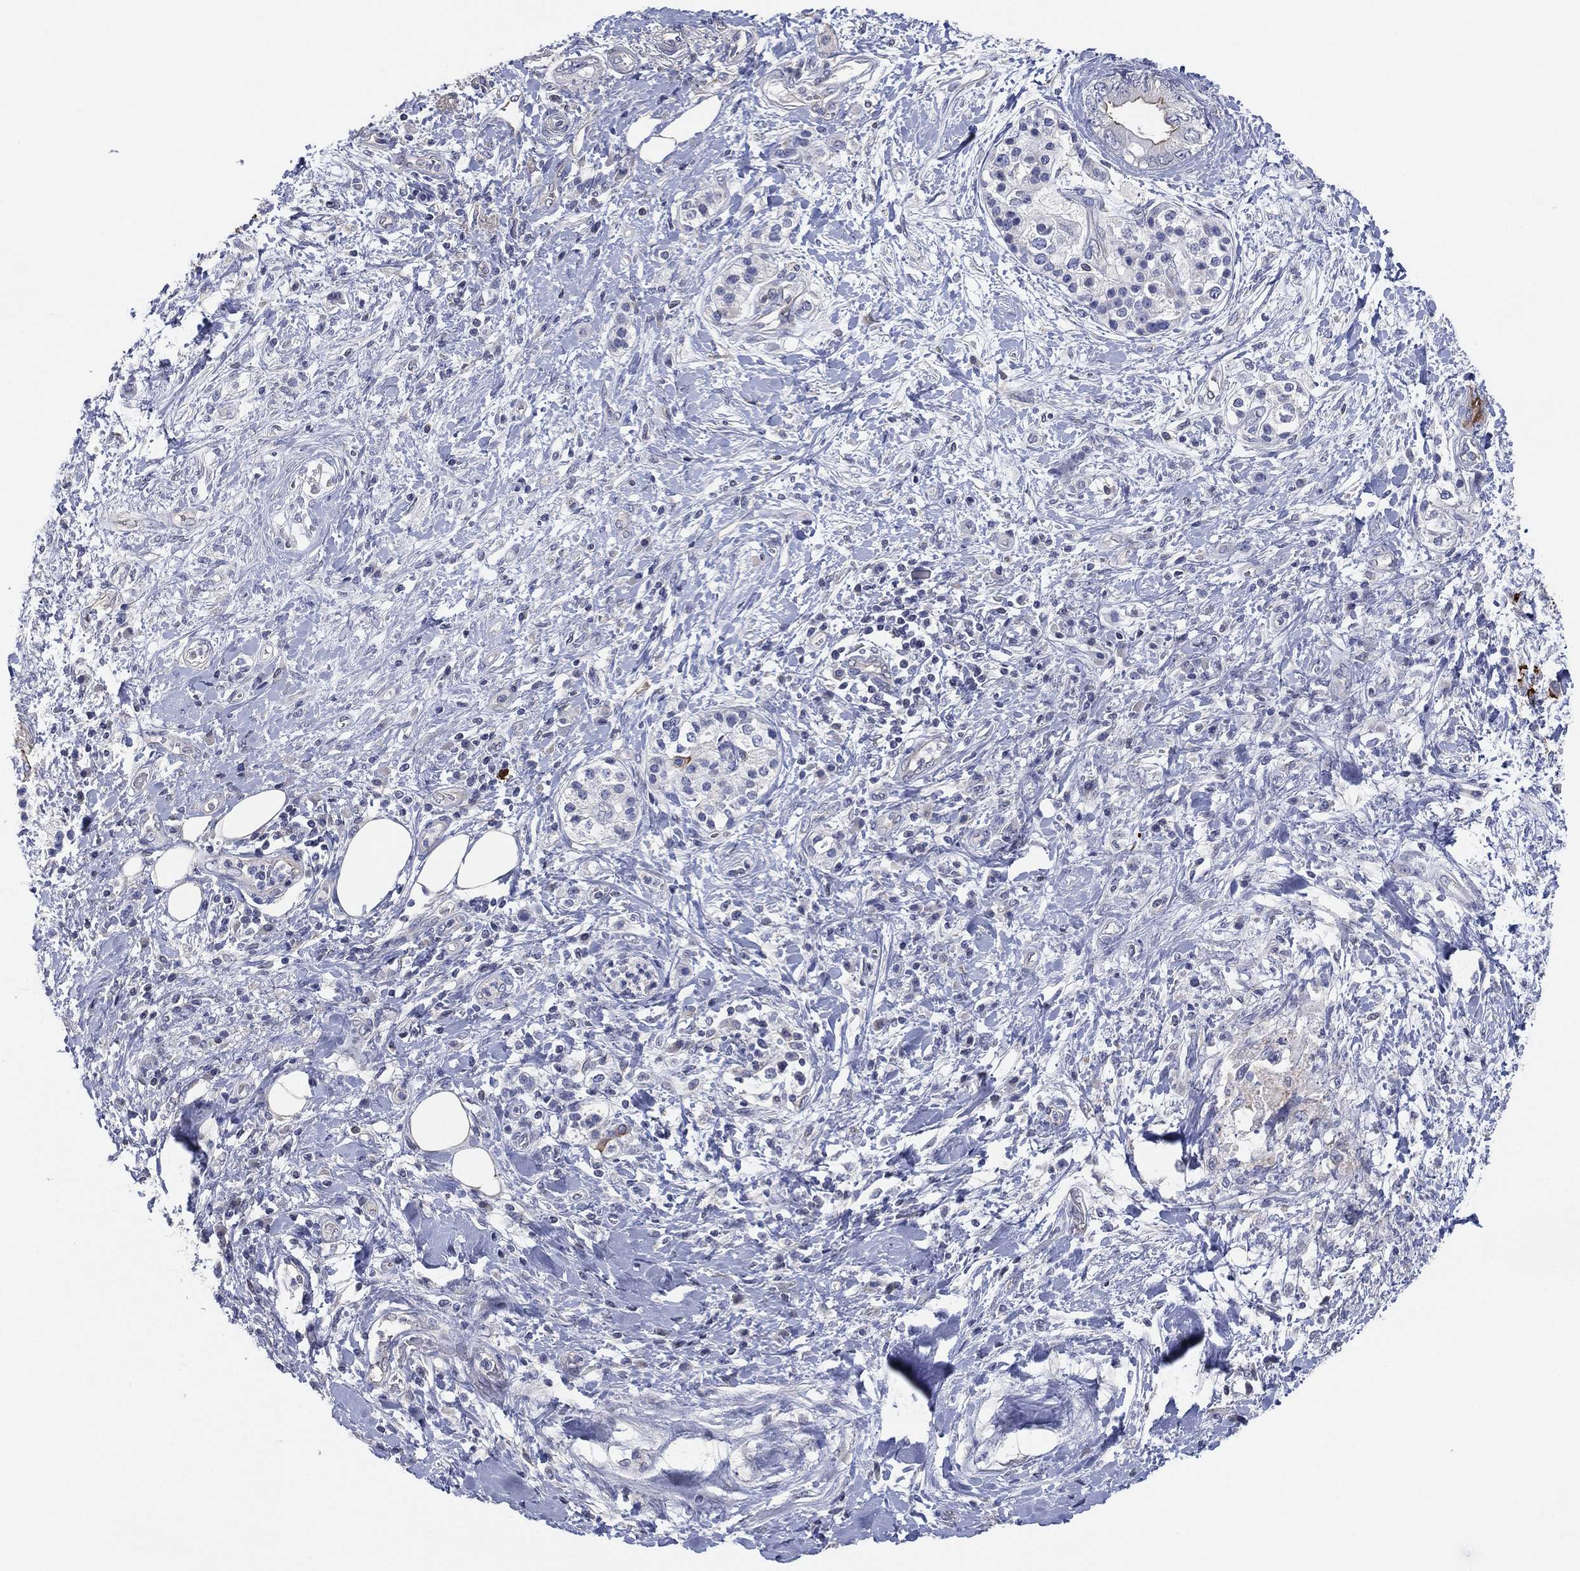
{"staining": {"intensity": "negative", "quantity": "none", "location": "none"}, "tissue": "pancreatic cancer", "cell_type": "Tumor cells", "image_type": "cancer", "snomed": [{"axis": "morphology", "description": "Adenocarcinoma, NOS"}, {"axis": "topography", "description": "Pancreas"}], "caption": "A photomicrograph of human pancreatic cancer is negative for staining in tumor cells.", "gene": "CFTR", "patient": {"sex": "female", "age": 56}}